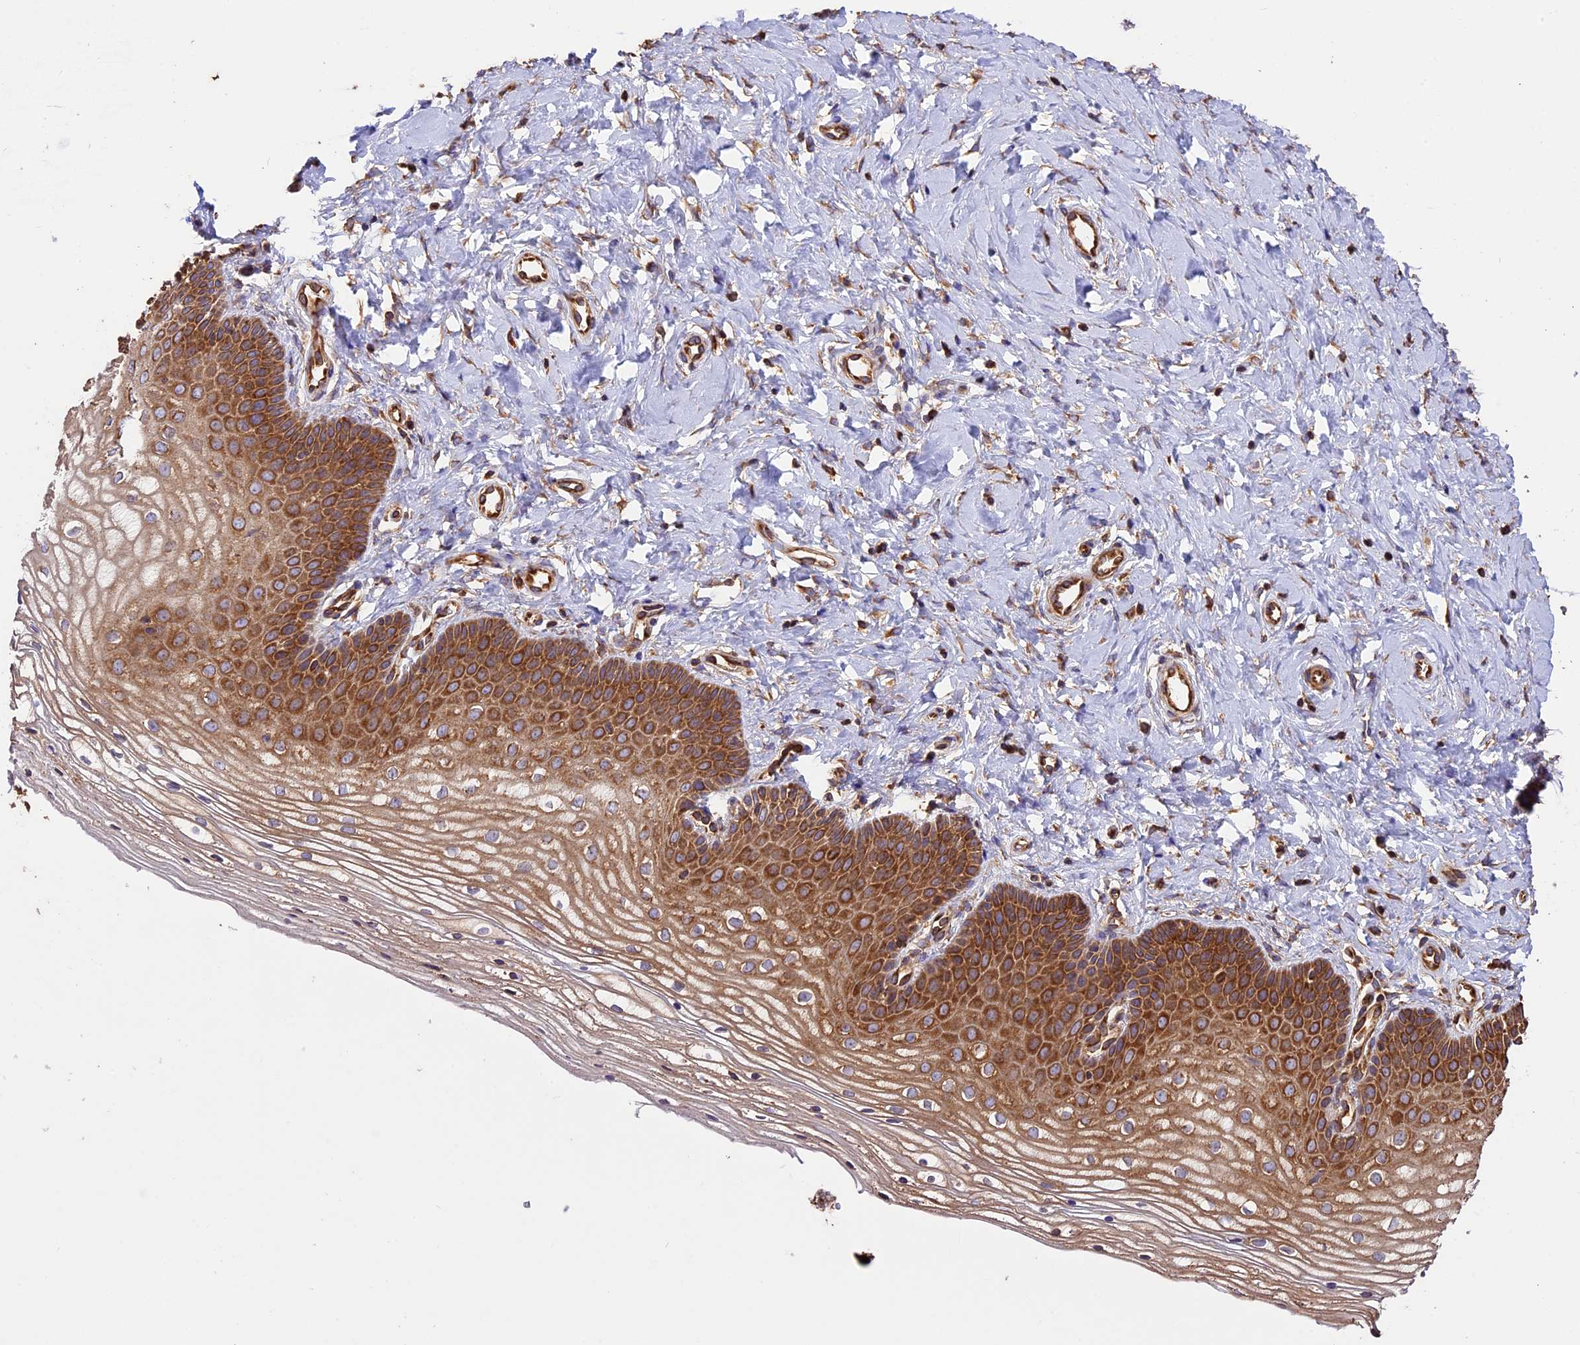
{"staining": {"intensity": "strong", "quantity": ">75%", "location": "cytoplasmic/membranous"}, "tissue": "vagina", "cell_type": "Squamous epithelial cells", "image_type": "normal", "snomed": [{"axis": "morphology", "description": "Normal tissue, NOS"}, {"axis": "topography", "description": "Vagina"}], "caption": "A brown stain highlights strong cytoplasmic/membranous staining of a protein in squamous epithelial cells of normal human vagina. Nuclei are stained in blue.", "gene": "KARS1", "patient": {"sex": "female", "age": 68}}